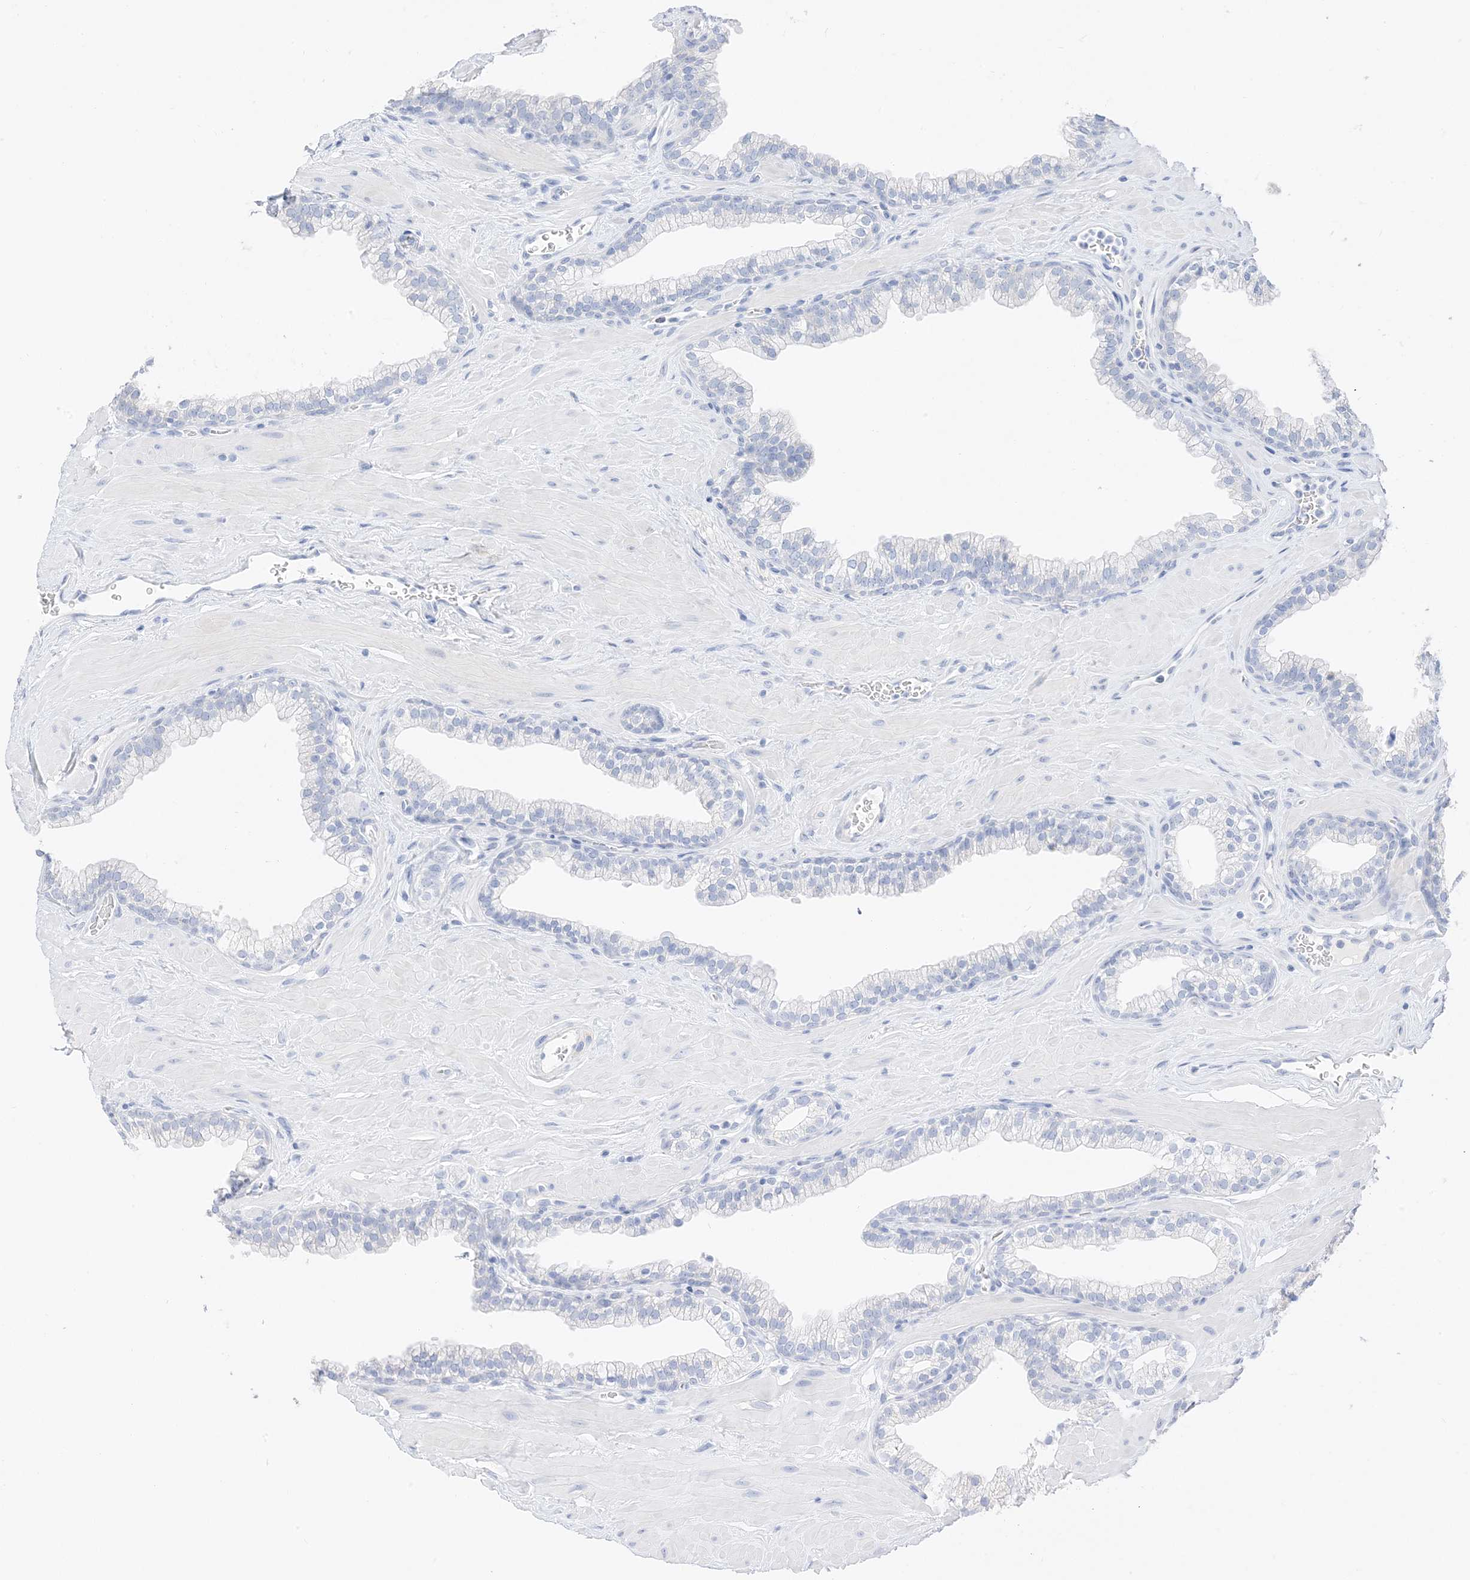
{"staining": {"intensity": "negative", "quantity": "none", "location": "none"}, "tissue": "prostate", "cell_type": "Glandular cells", "image_type": "normal", "snomed": [{"axis": "morphology", "description": "Normal tissue, NOS"}, {"axis": "morphology", "description": "Urothelial carcinoma, Low grade"}, {"axis": "topography", "description": "Urinary bladder"}, {"axis": "topography", "description": "Prostate"}], "caption": "Glandular cells are negative for protein expression in unremarkable human prostate. Brightfield microscopy of IHC stained with DAB (brown) and hematoxylin (blue), captured at high magnification.", "gene": "MUC17", "patient": {"sex": "male", "age": 60}}